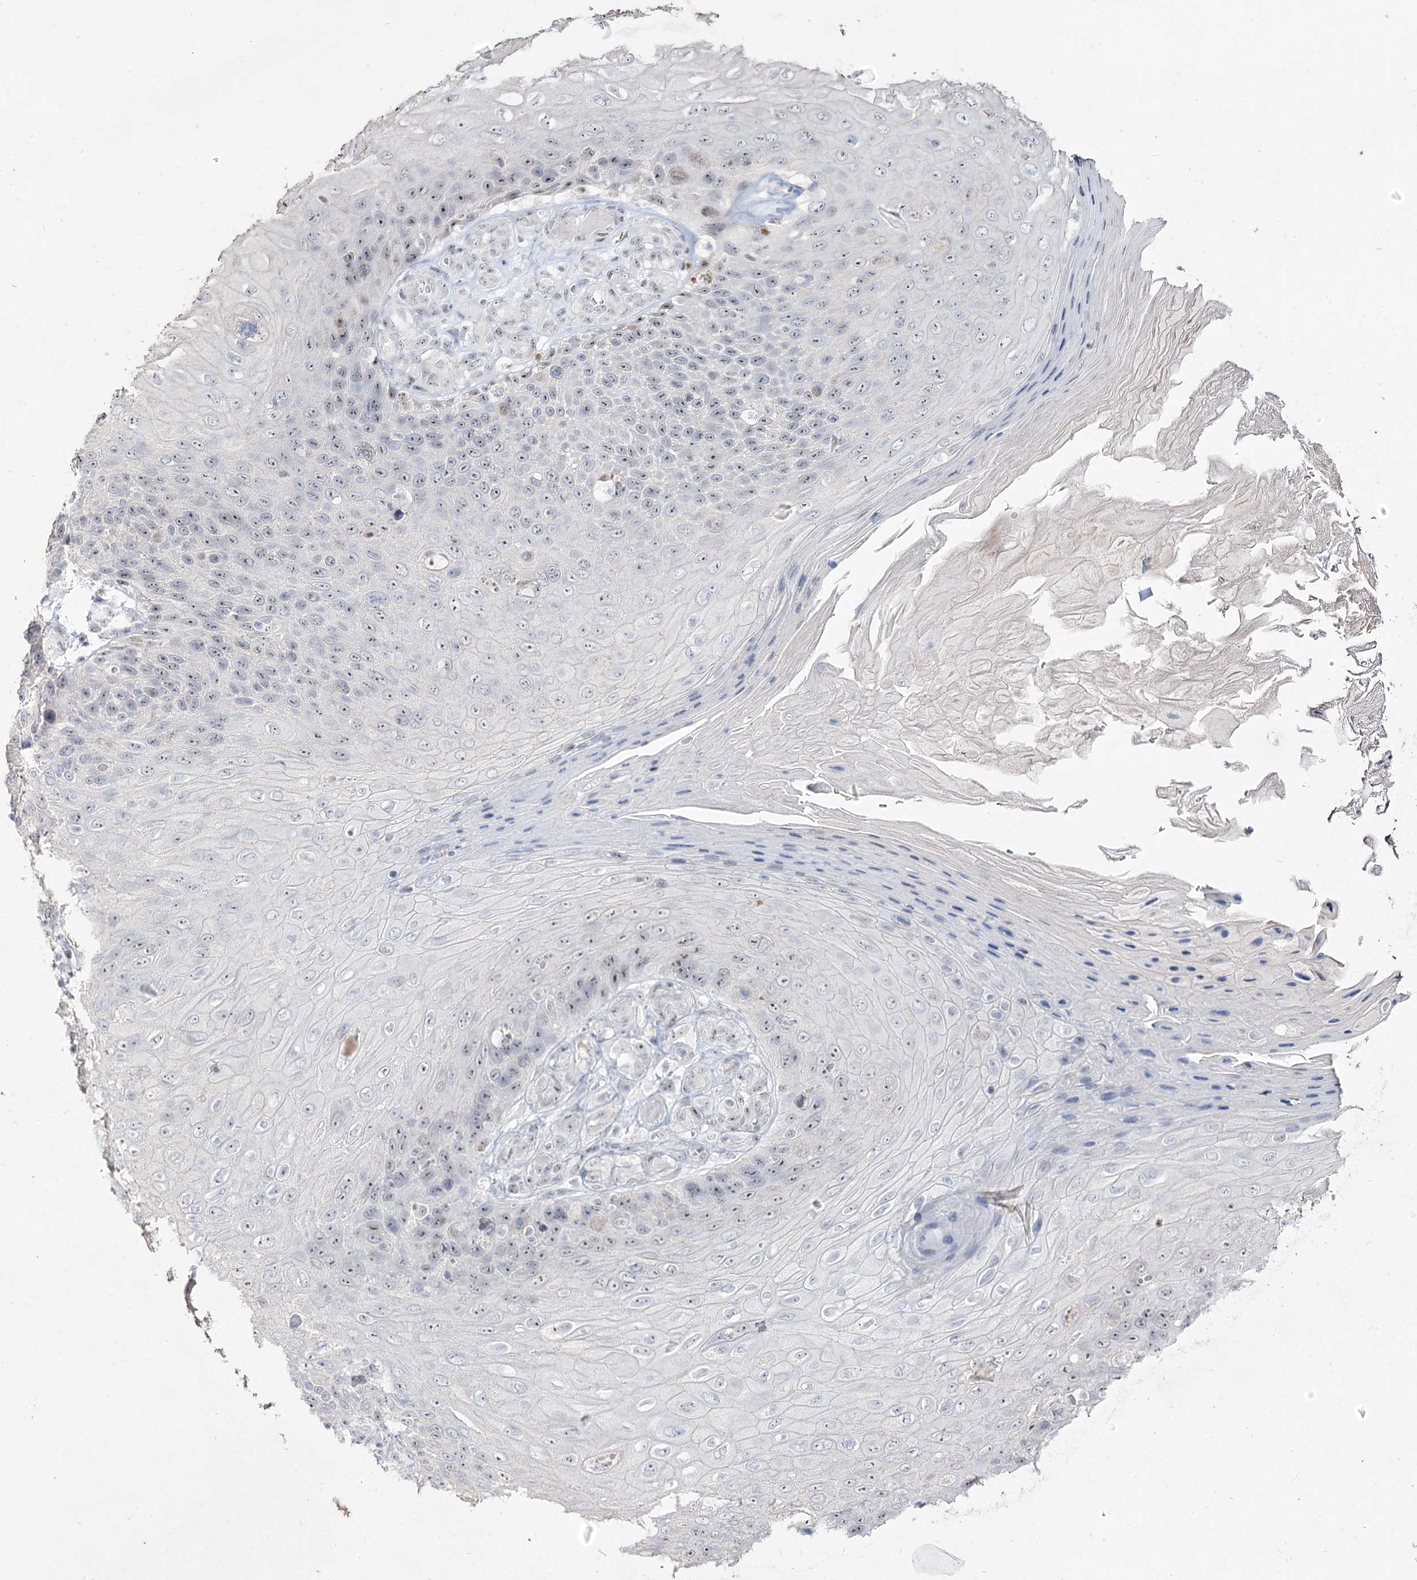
{"staining": {"intensity": "weak", "quantity": "25%-75%", "location": "nuclear"}, "tissue": "skin cancer", "cell_type": "Tumor cells", "image_type": "cancer", "snomed": [{"axis": "morphology", "description": "Squamous cell carcinoma, NOS"}, {"axis": "topography", "description": "Skin"}], "caption": "Immunohistochemical staining of skin squamous cell carcinoma shows low levels of weak nuclear protein staining in about 25%-75% of tumor cells.", "gene": "DDX50", "patient": {"sex": "female", "age": 88}}